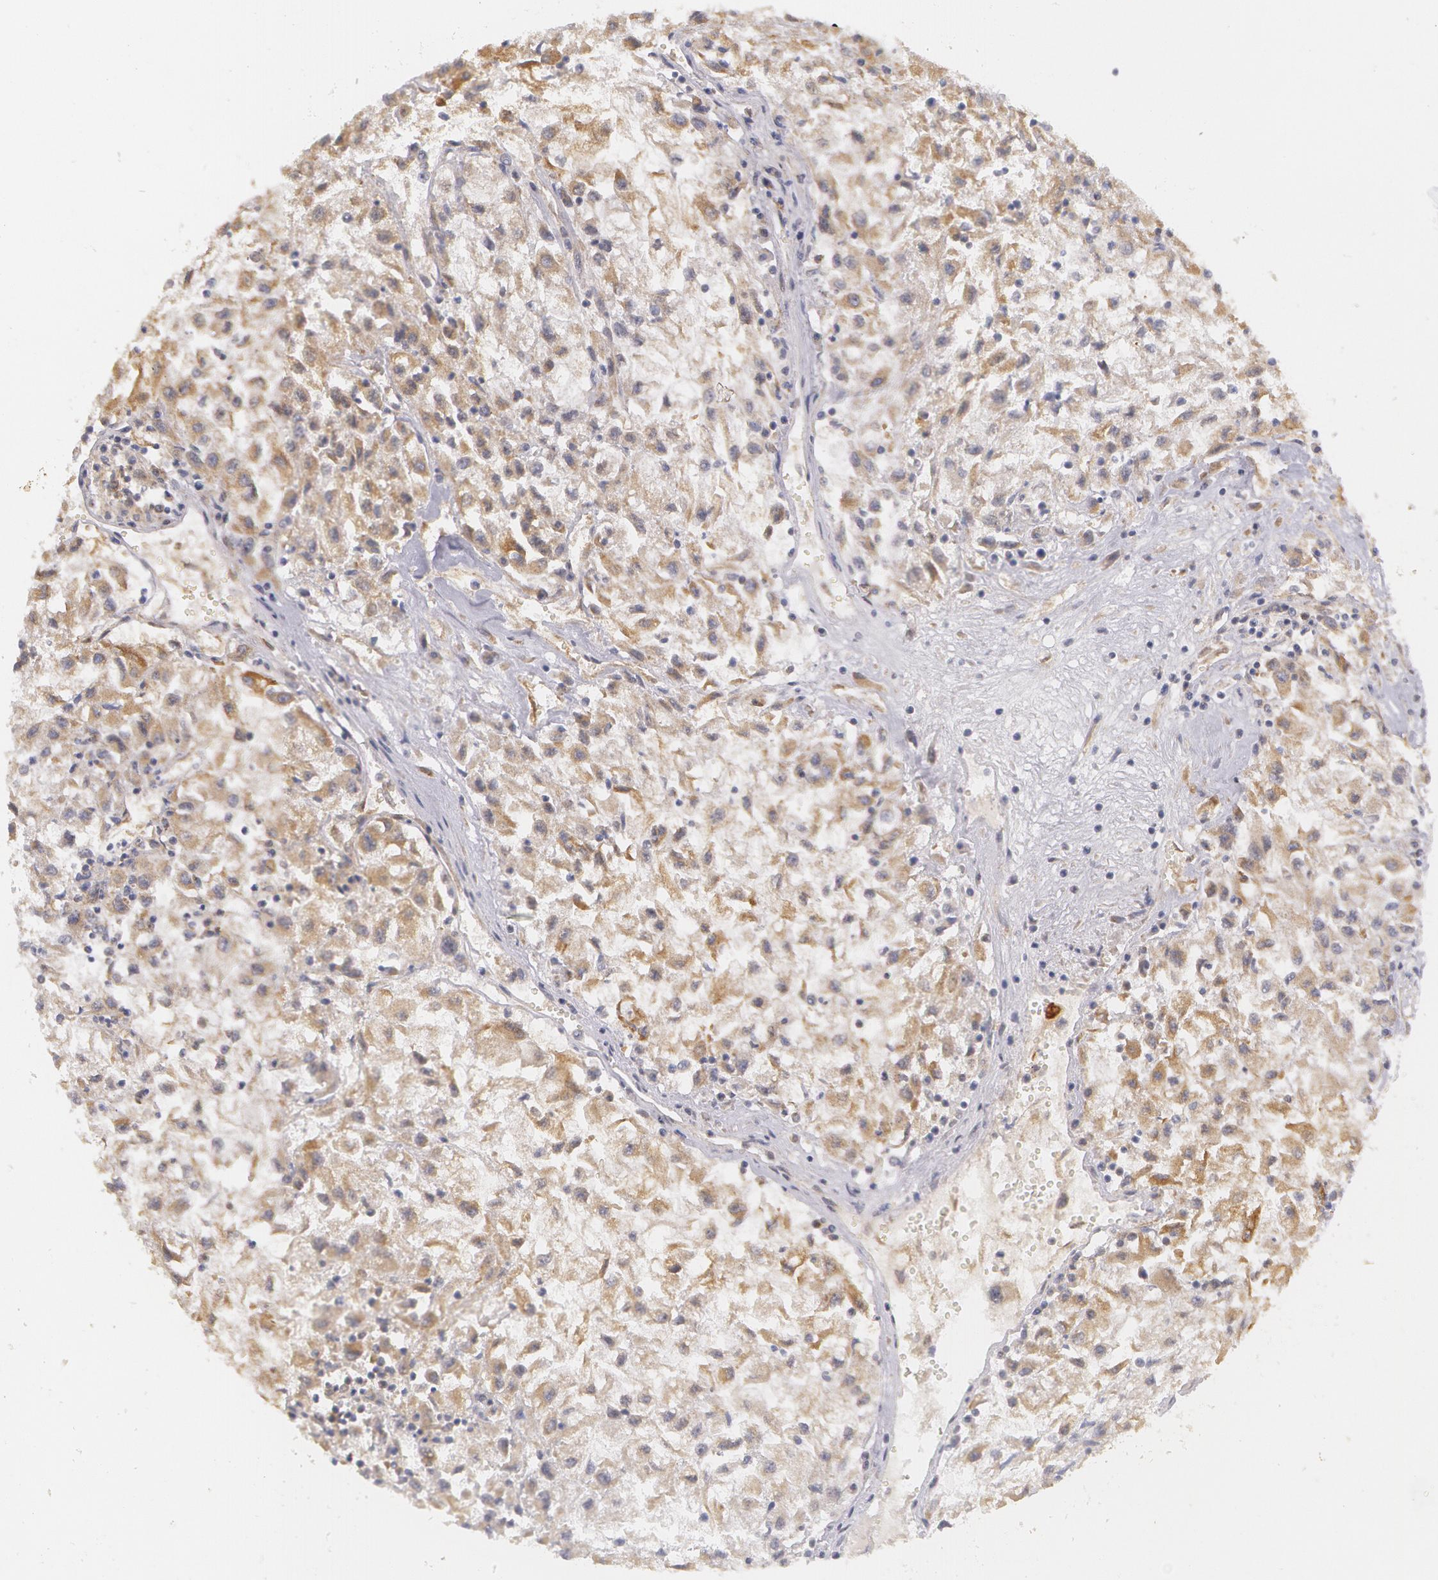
{"staining": {"intensity": "weak", "quantity": "25%-75%", "location": "cytoplasmic/membranous"}, "tissue": "renal cancer", "cell_type": "Tumor cells", "image_type": "cancer", "snomed": [{"axis": "morphology", "description": "Adenocarcinoma, NOS"}, {"axis": "topography", "description": "Kidney"}], "caption": "Brown immunohistochemical staining in human renal adenocarcinoma shows weak cytoplasmic/membranous positivity in about 25%-75% of tumor cells.", "gene": "KRT18", "patient": {"sex": "male", "age": 59}}